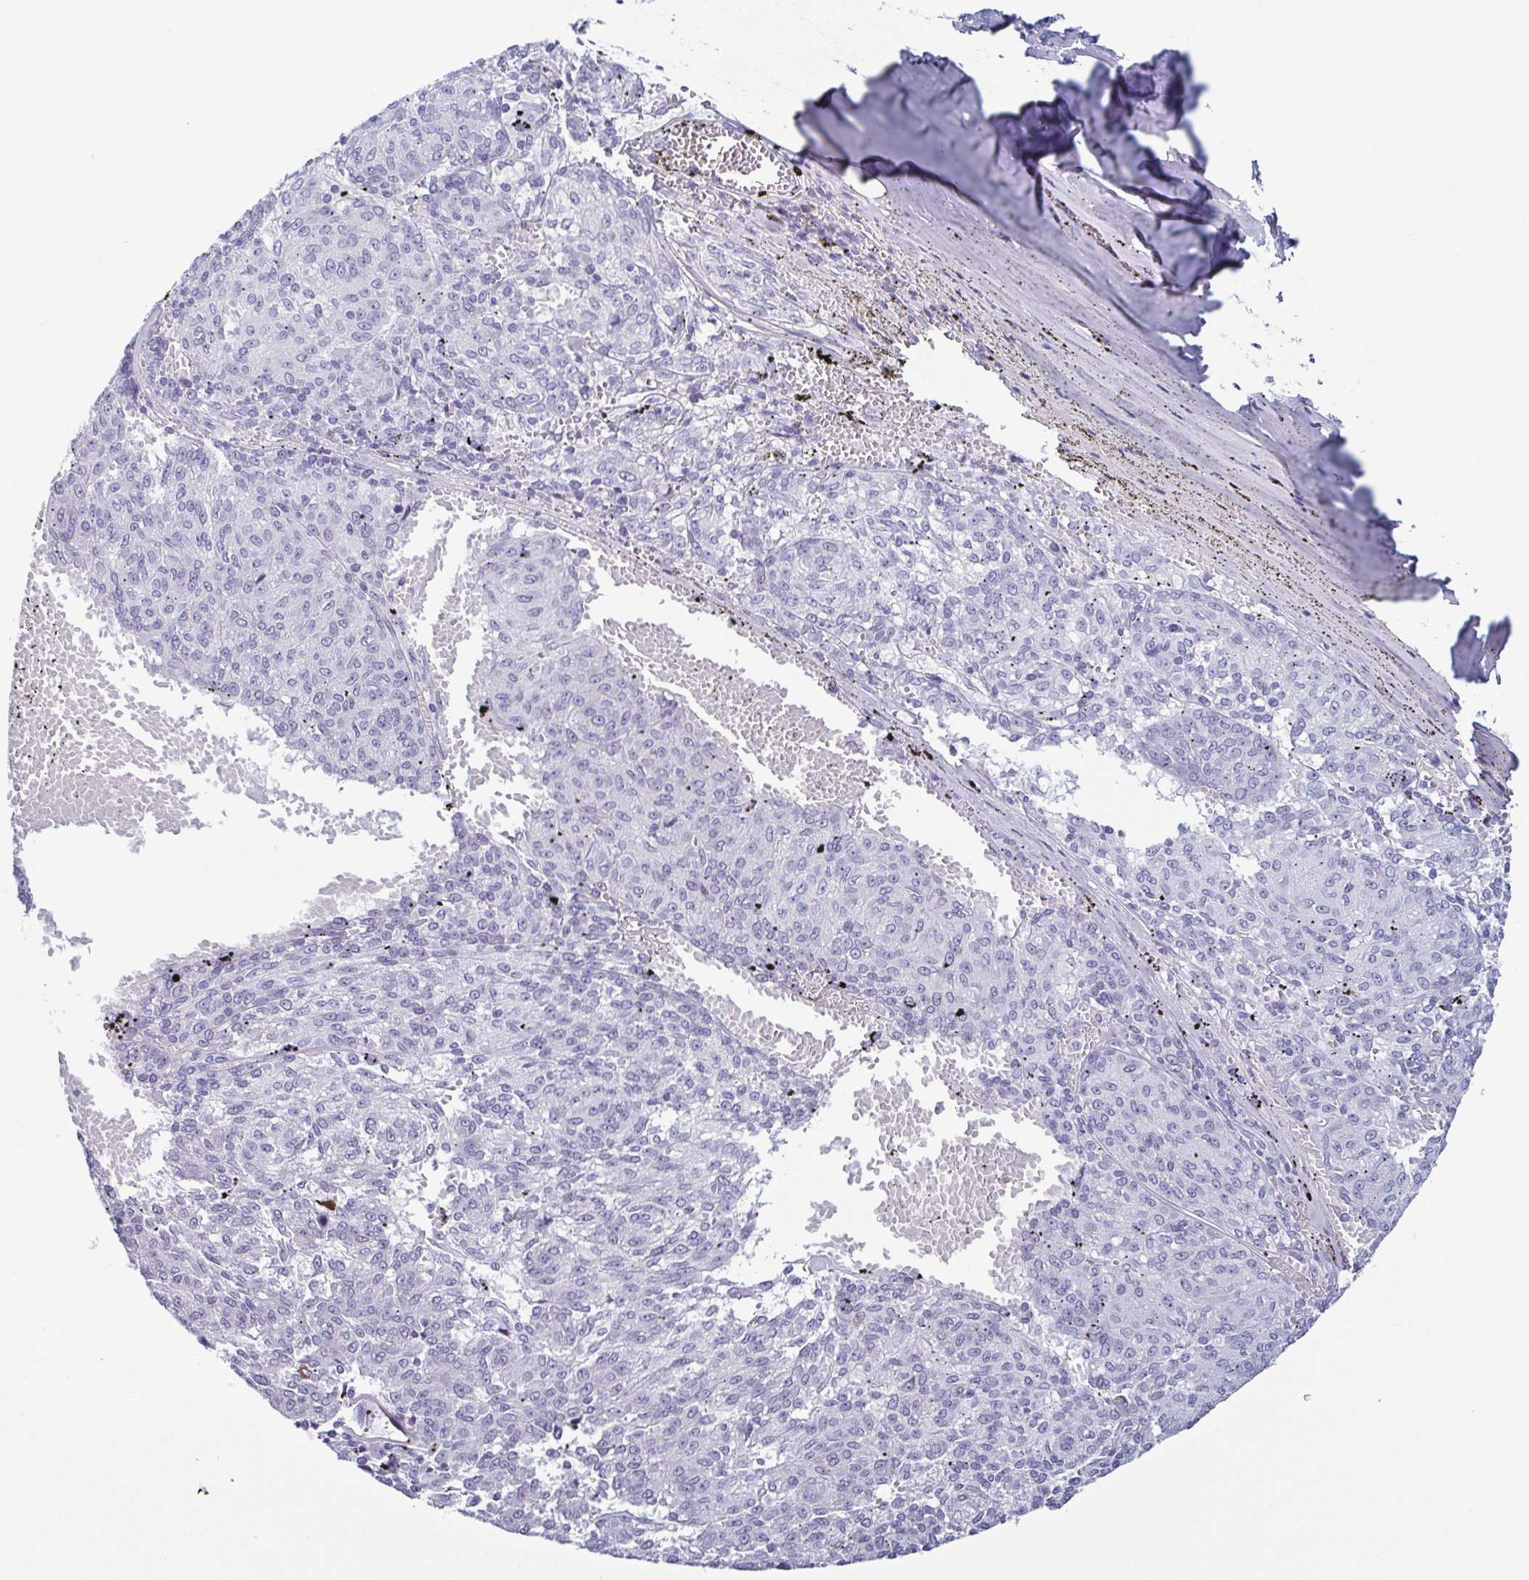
{"staining": {"intensity": "negative", "quantity": "none", "location": "none"}, "tissue": "melanoma", "cell_type": "Tumor cells", "image_type": "cancer", "snomed": [{"axis": "morphology", "description": "Malignant melanoma, NOS"}, {"axis": "topography", "description": "Skin"}], "caption": "There is no significant expression in tumor cells of melanoma.", "gene": "KRT10", "patient": {"sex": "female", "age": 72}}